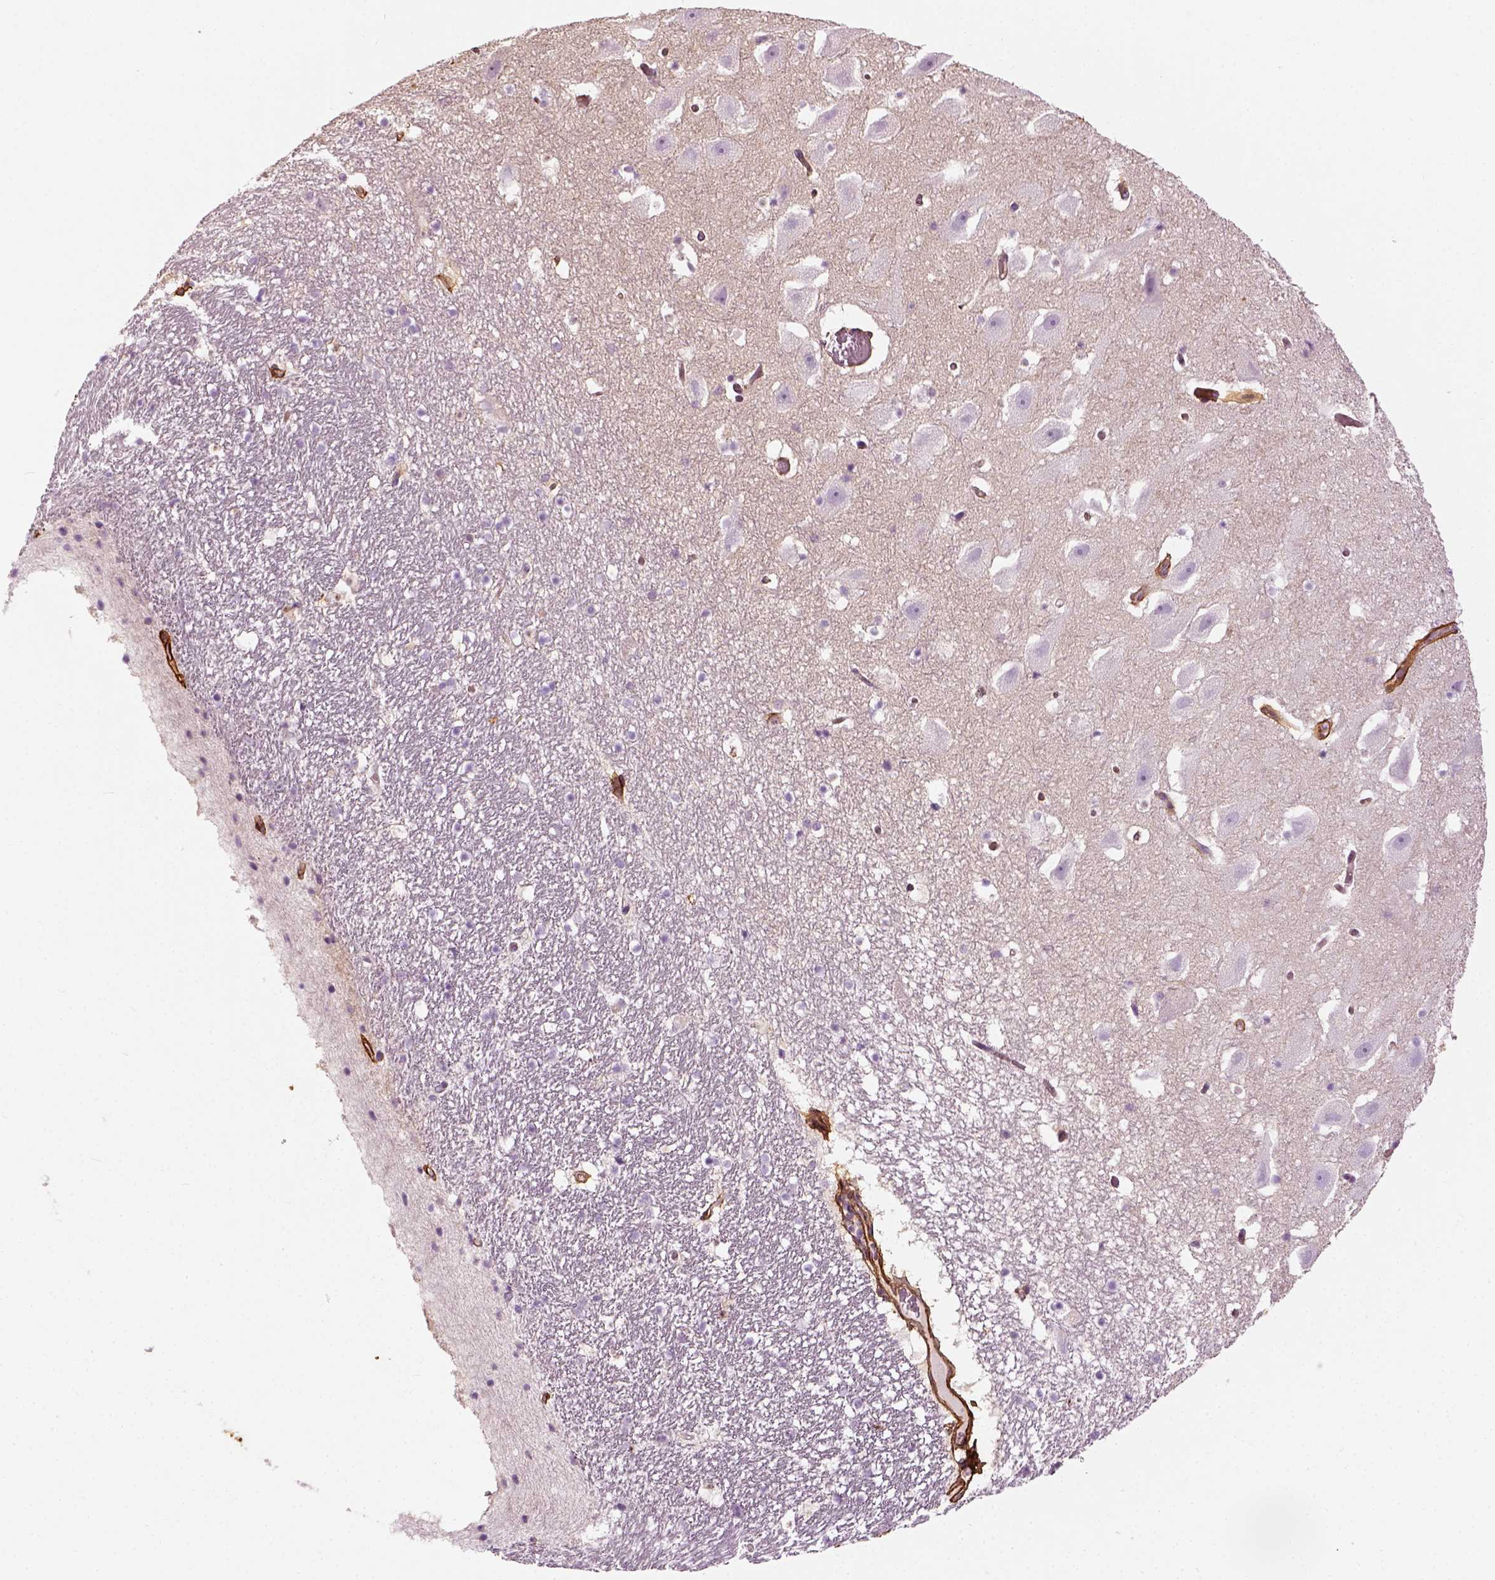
{"staining": {"intensity": "negative", "quantity": "none", "location": "none"}, "tissue": "hippocampus", "cell_type": "Glial cells", "image_type": "normal", "snomed": [{"axis": "morphology", "description": "Normal tissue, NOS"}, {"axis": "topography", "description": "Hippocampus"}], "caption": "Normal hippocampus was stained to show a protein in brown. There is no significant staining in glial cells.", "gene": "COL6A2", "patient": {"sex": "male", "age": 26}}